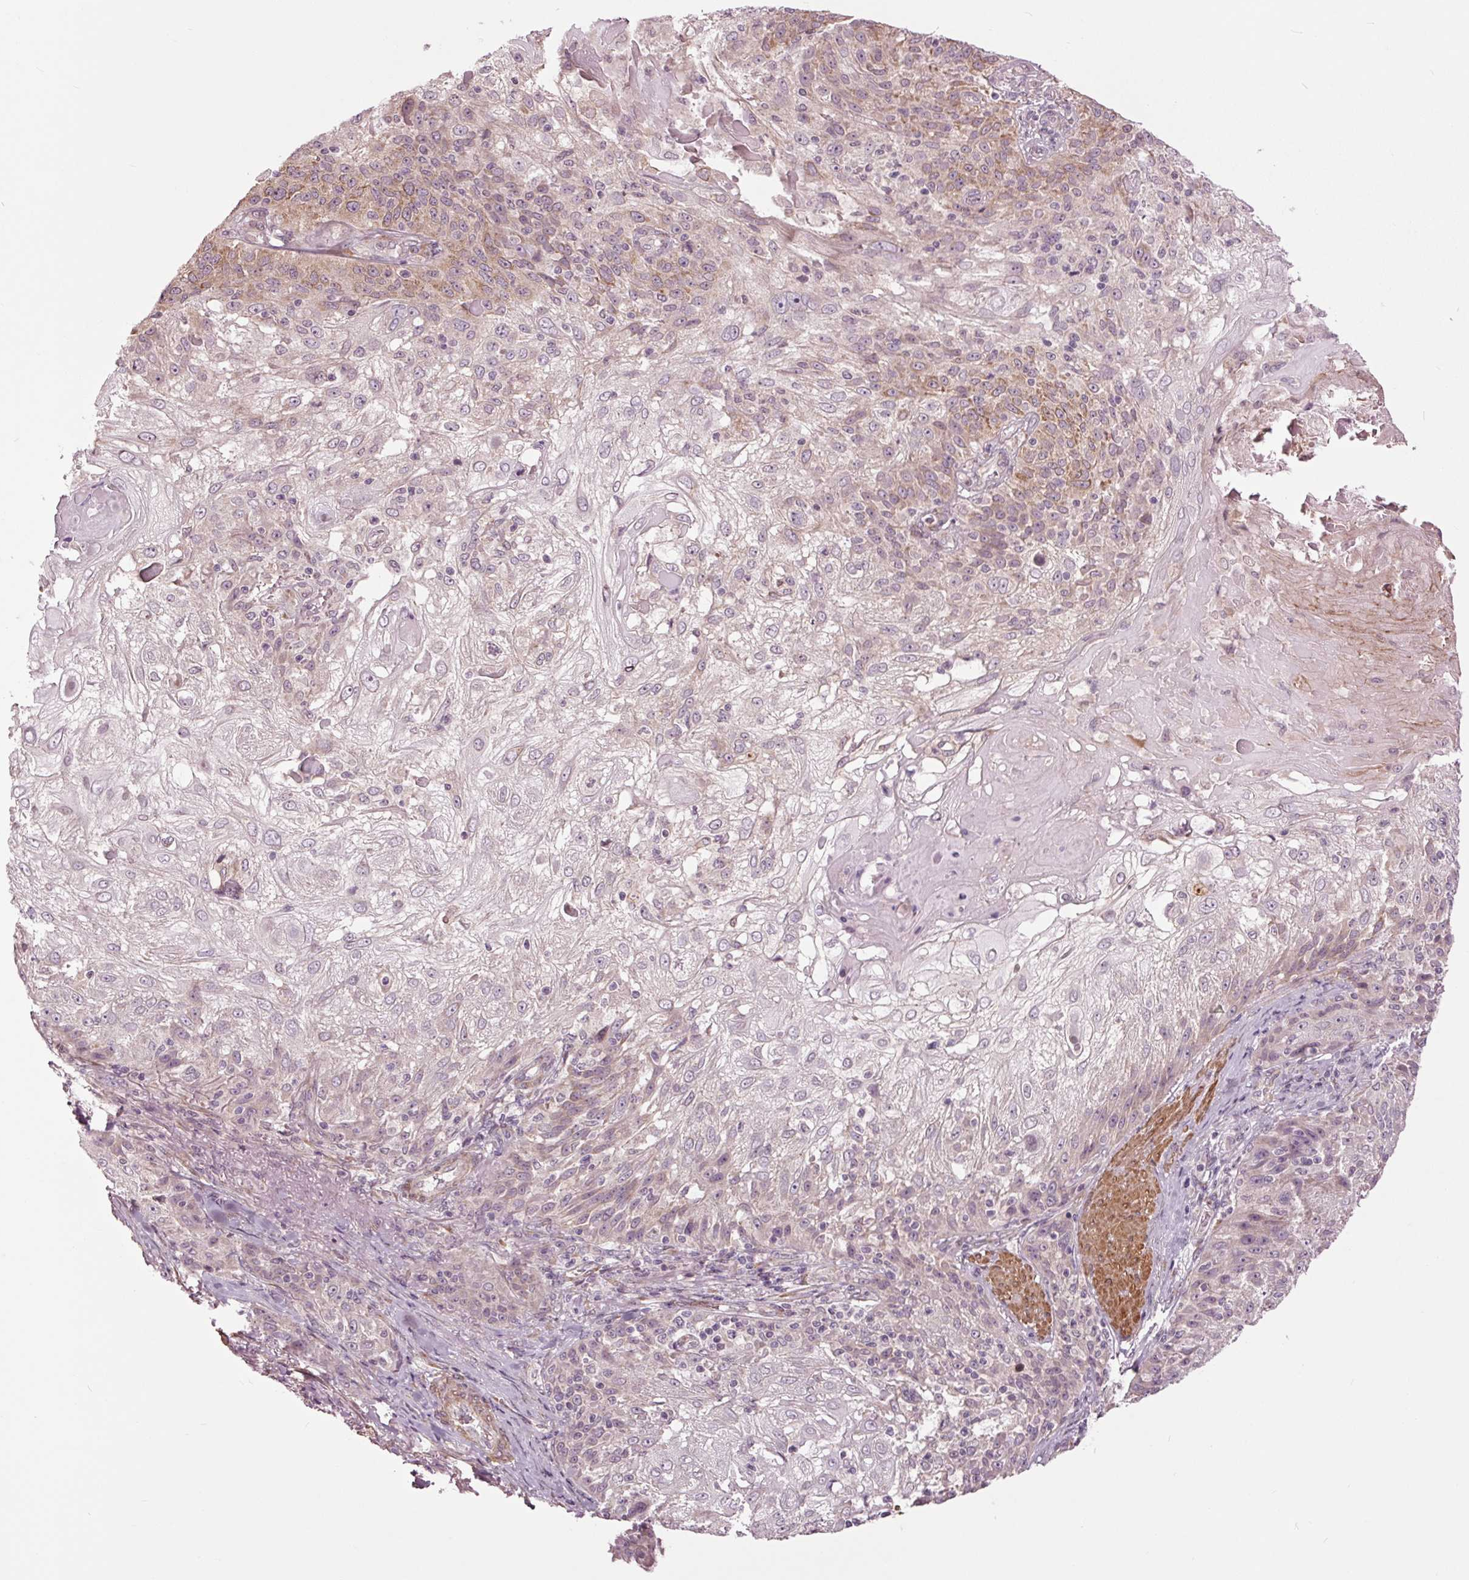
{"staining": {"intensity": "moderate", "quantity": "<25%", "location": "cytoplasmic/membranous"}, "tissue": "skin cancer", "cell_type": "Tumor cells", "image_type": "cancer", "snomed": [{"axis": "morphology", "description": "Normal tissue, NOS"}, {"axis": "morphology", "description": "Squamous cell carcinoma, NOS"}, {"axis": "topography", "description": "Skin"}], "caption": "Squamous cell carcinoma (skin) stained with immunohistochemistry shows moderate cytoplasmic/membranous staining in about <25% of tumor cells.", "gene": "HAUS5", "patient": {"sex": "female", "age": 83}}